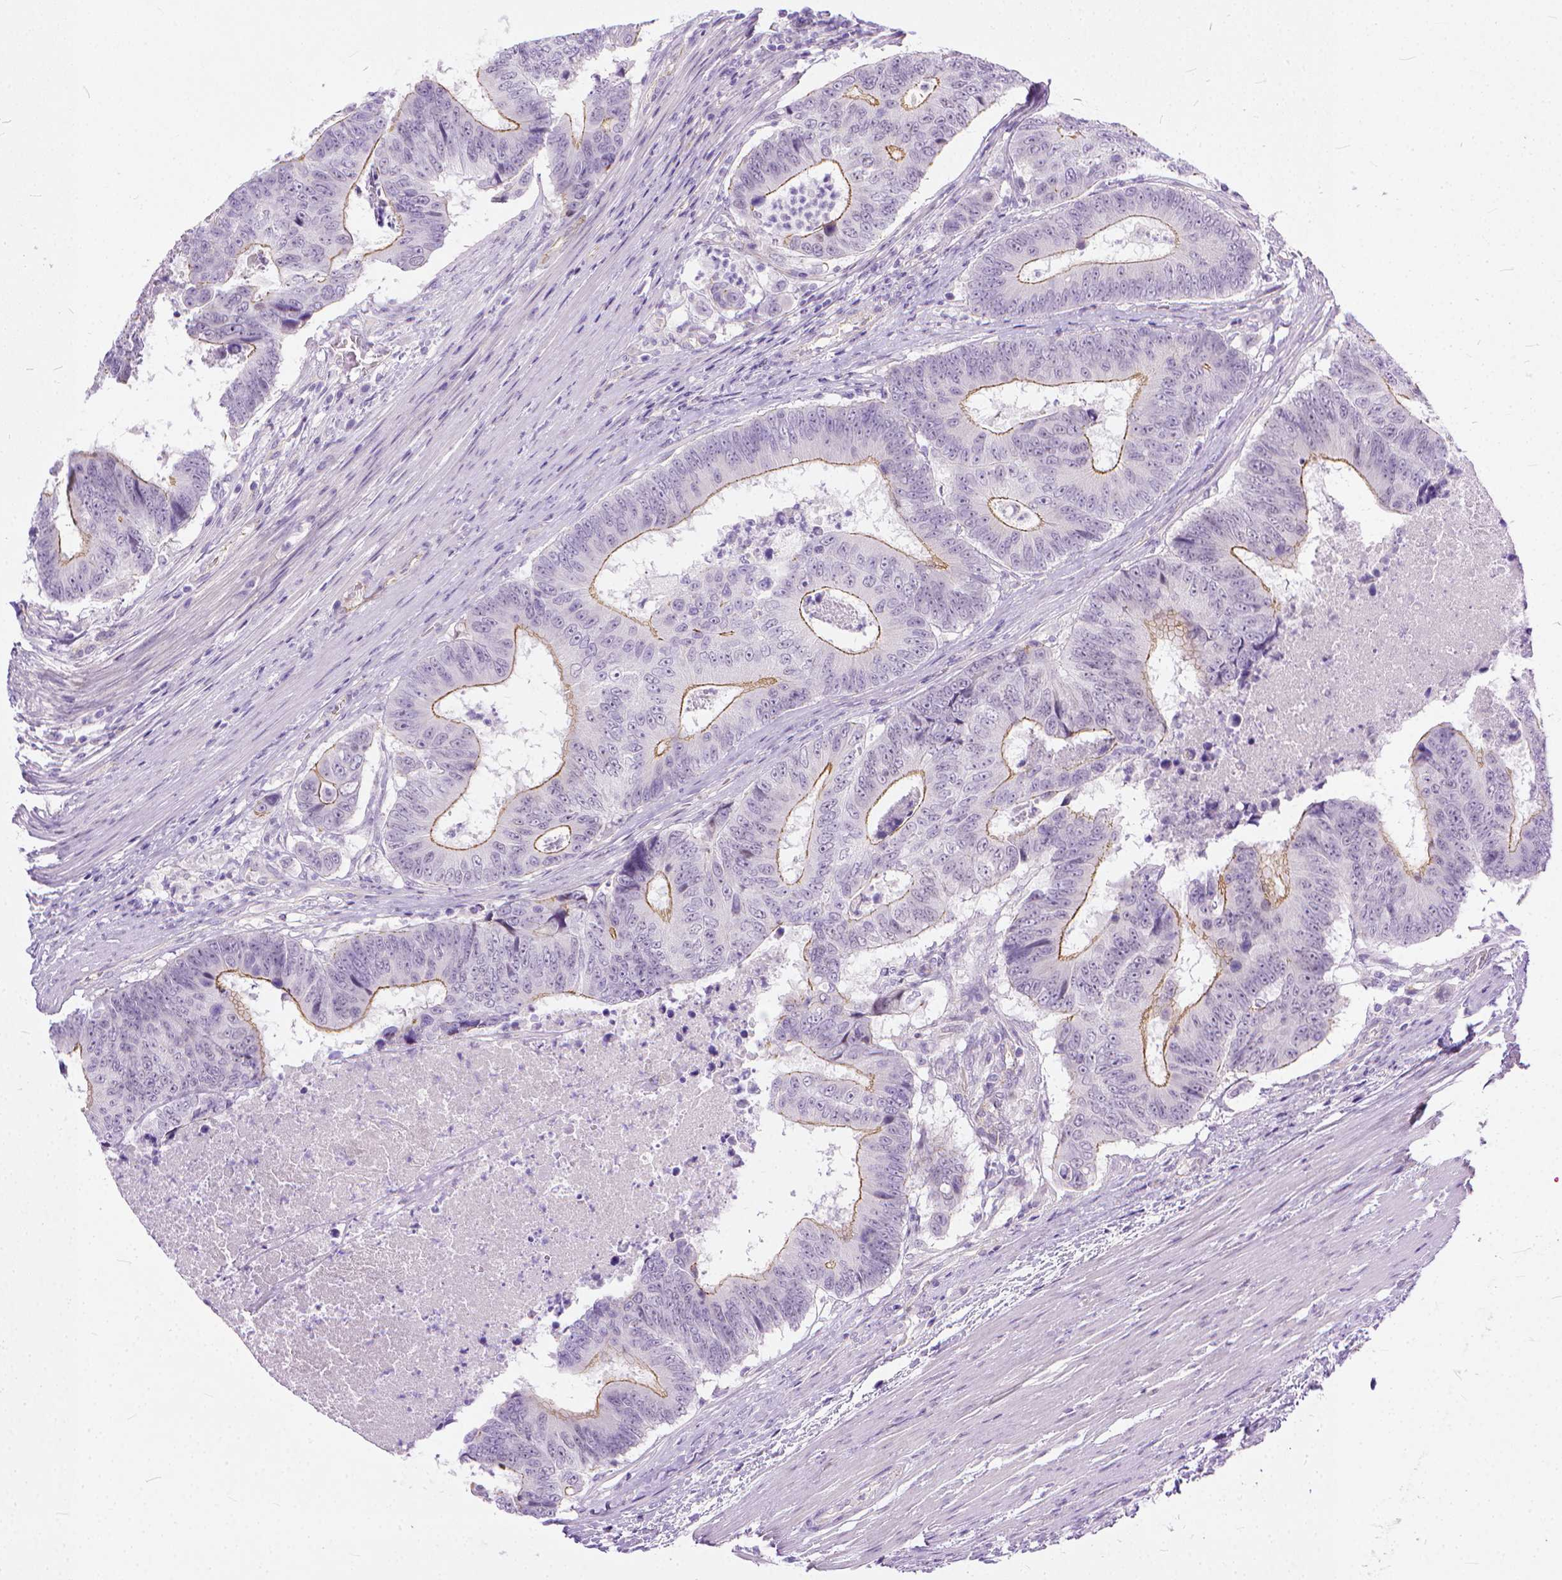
{"staining": {"intensity": "moderate", "quantity": ">75%", "location": "cytoplasmic/membranous"}, "tissue": "colorectal cancer", "cell_type": "Tumor cells", "image_type": "cancer", "snomed": [{"axis": "morphology", "description": "Adenocarcinoma, NOS"}, {"axis": "topography", "description": "Colon"}], "caption": "Immunohistochemical staining of human colorectal cancer (adenocarcinoma) demonstrates medium levels of moderate cytoplasmic/membranous expression in approximately >75% of tumor cells. The protein of interest is stained brown, and the nuclei are stained in blue (DAB (3,3'-diaminobenzidine) IHC with brightfield microscopy, high magnification).", "gene": "ADGRF1", "patient": {"sex": "female", "age": 48}}